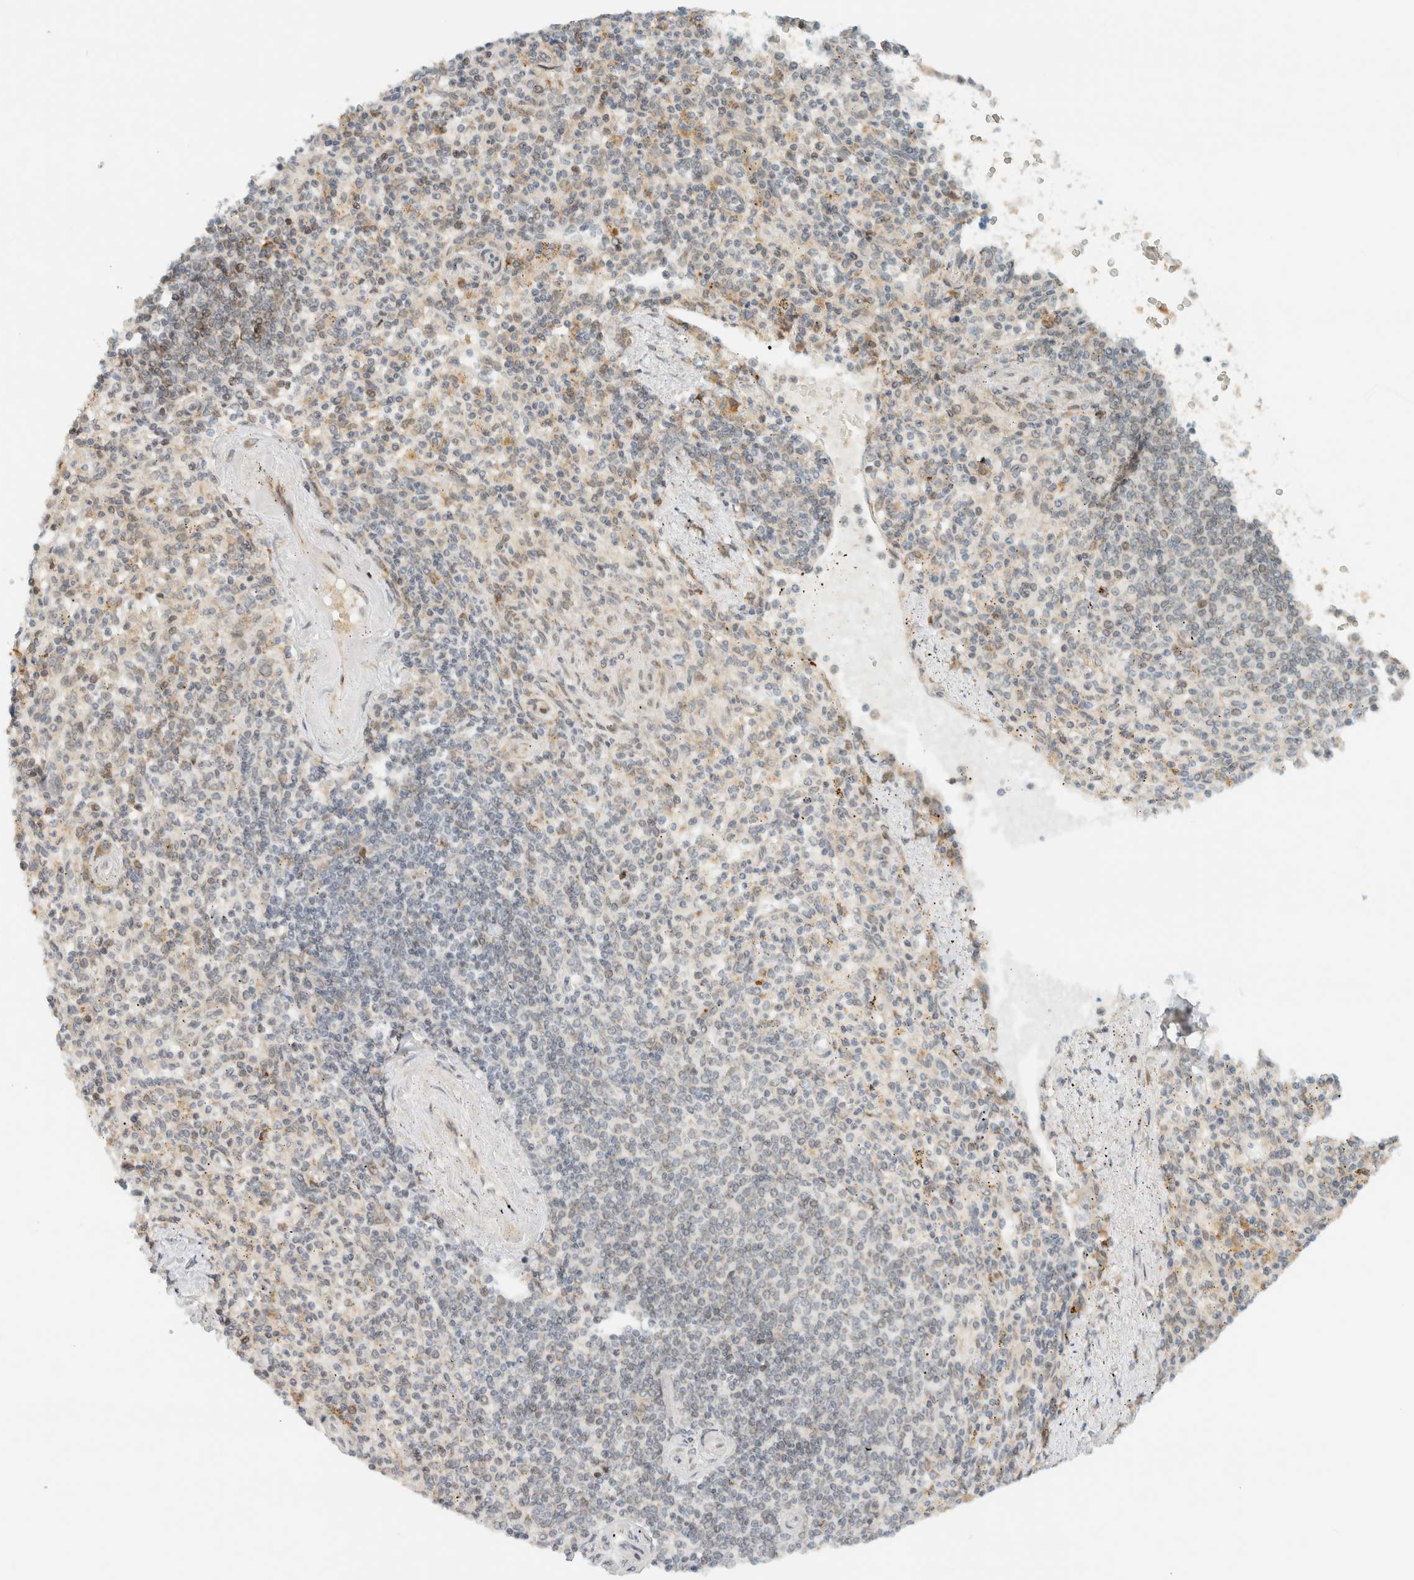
{"staining": {"intensity": "negative", "quantity": "none", "location": "none"}, "tissue": "spleen", "cell_type": "Cells in red pulp", "image_type": "normal", "snomed": [{"axis": "morphology", "description": "Normal tissue, NOS"}, {"axis": "topography", "description": "Spleen"}], "caption": "This is a micrograph of immunohistochemistry (IHC) staining of normal spleen, which shows no staining in cells in red pulp.", "gene": "ITPRID1", "patient": {"sex": "male", "age": 72}}